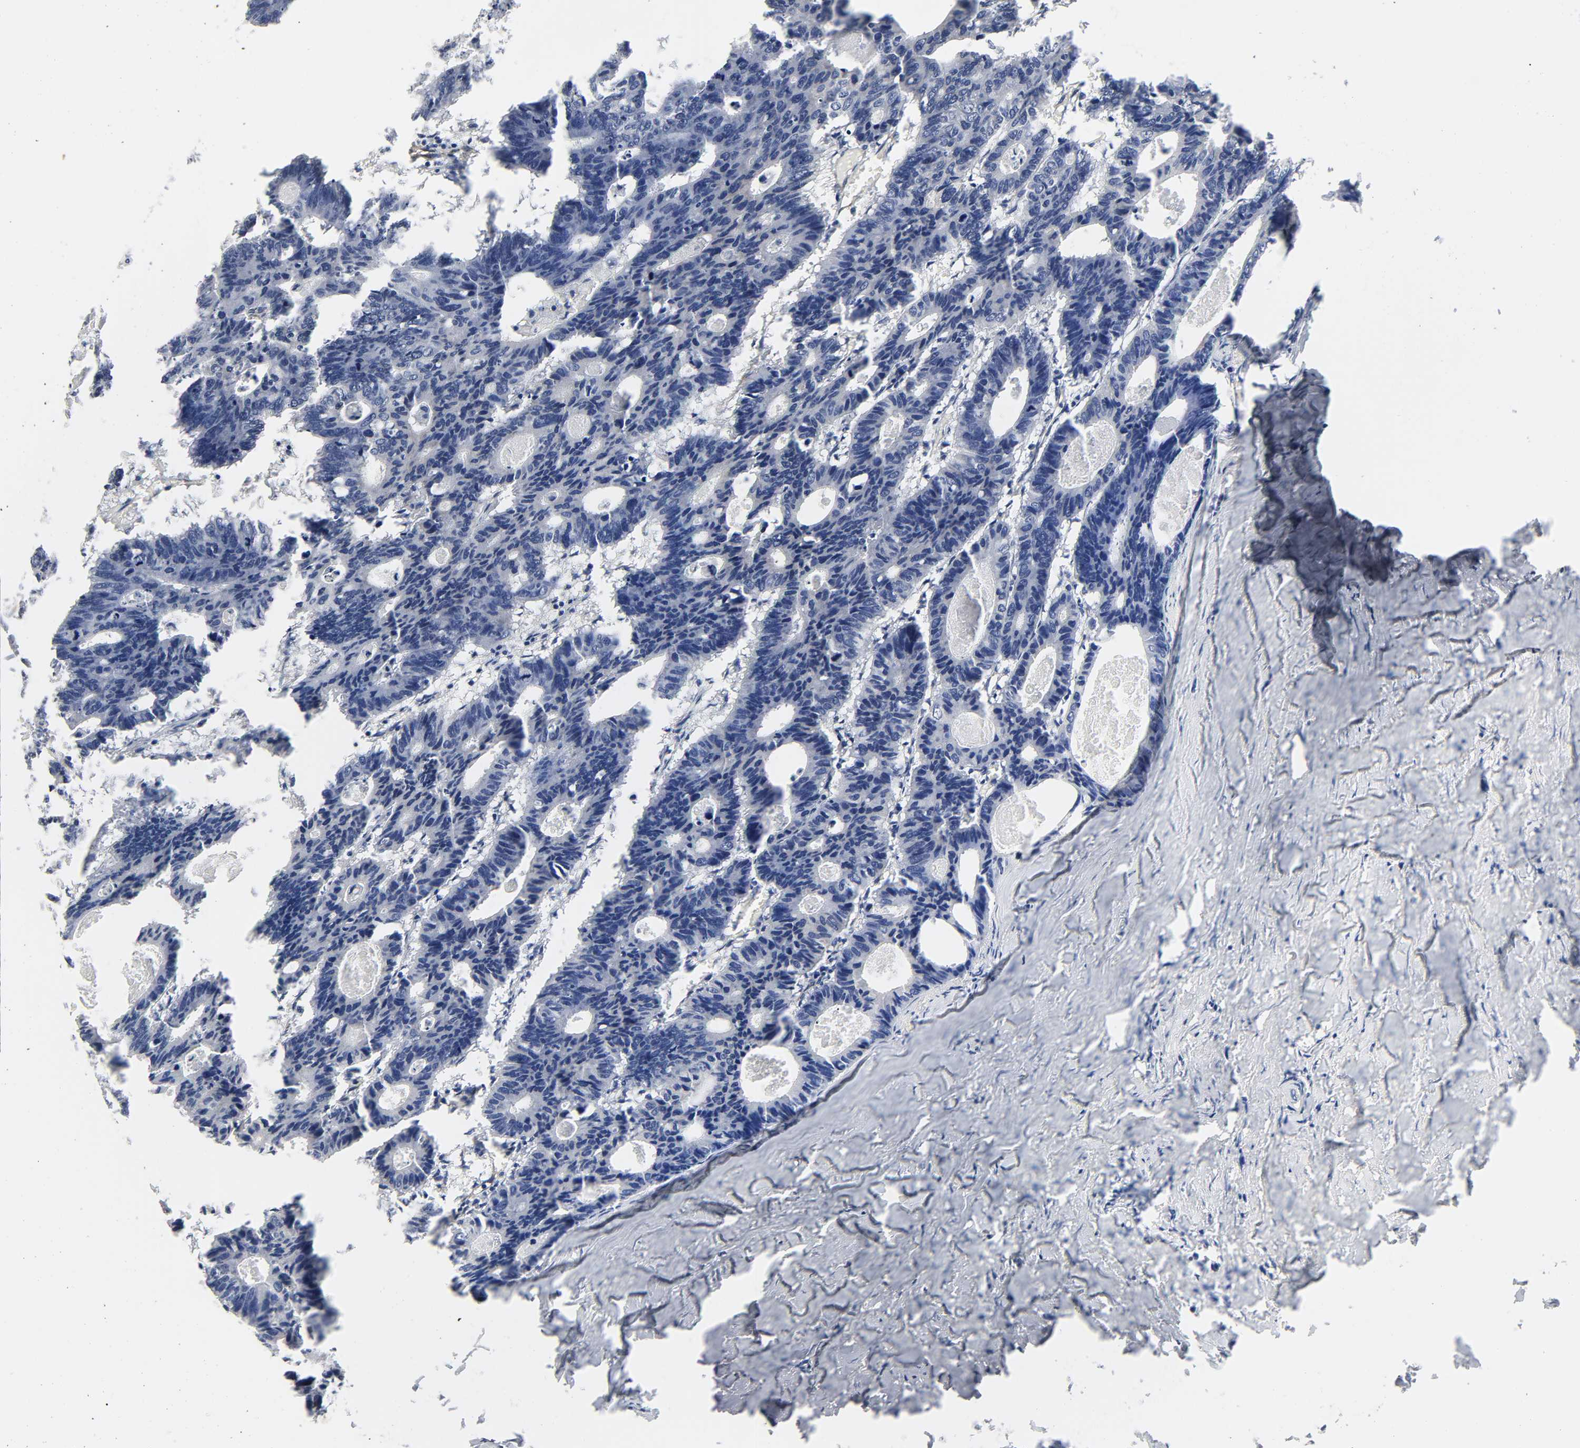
{"staining": {"intensity": "negative", "quantity": "none", "location": "none"}, "tissue": "colorectal cancer", "cell_type": "Tumor cells", "image_type": "cancer", "snomed": [{"axis": "morphology", "description": "Adenocarcinoma, NOS"}, {"axis": "topography", "description": "Colon"}], "caption": "Histopathology image shows no protein expression in tumor cells of colorectal cancer (adenocarcinoma) tissue.", "gene": "DOCK1", "patient": {"sex": "female", "age": 55}}